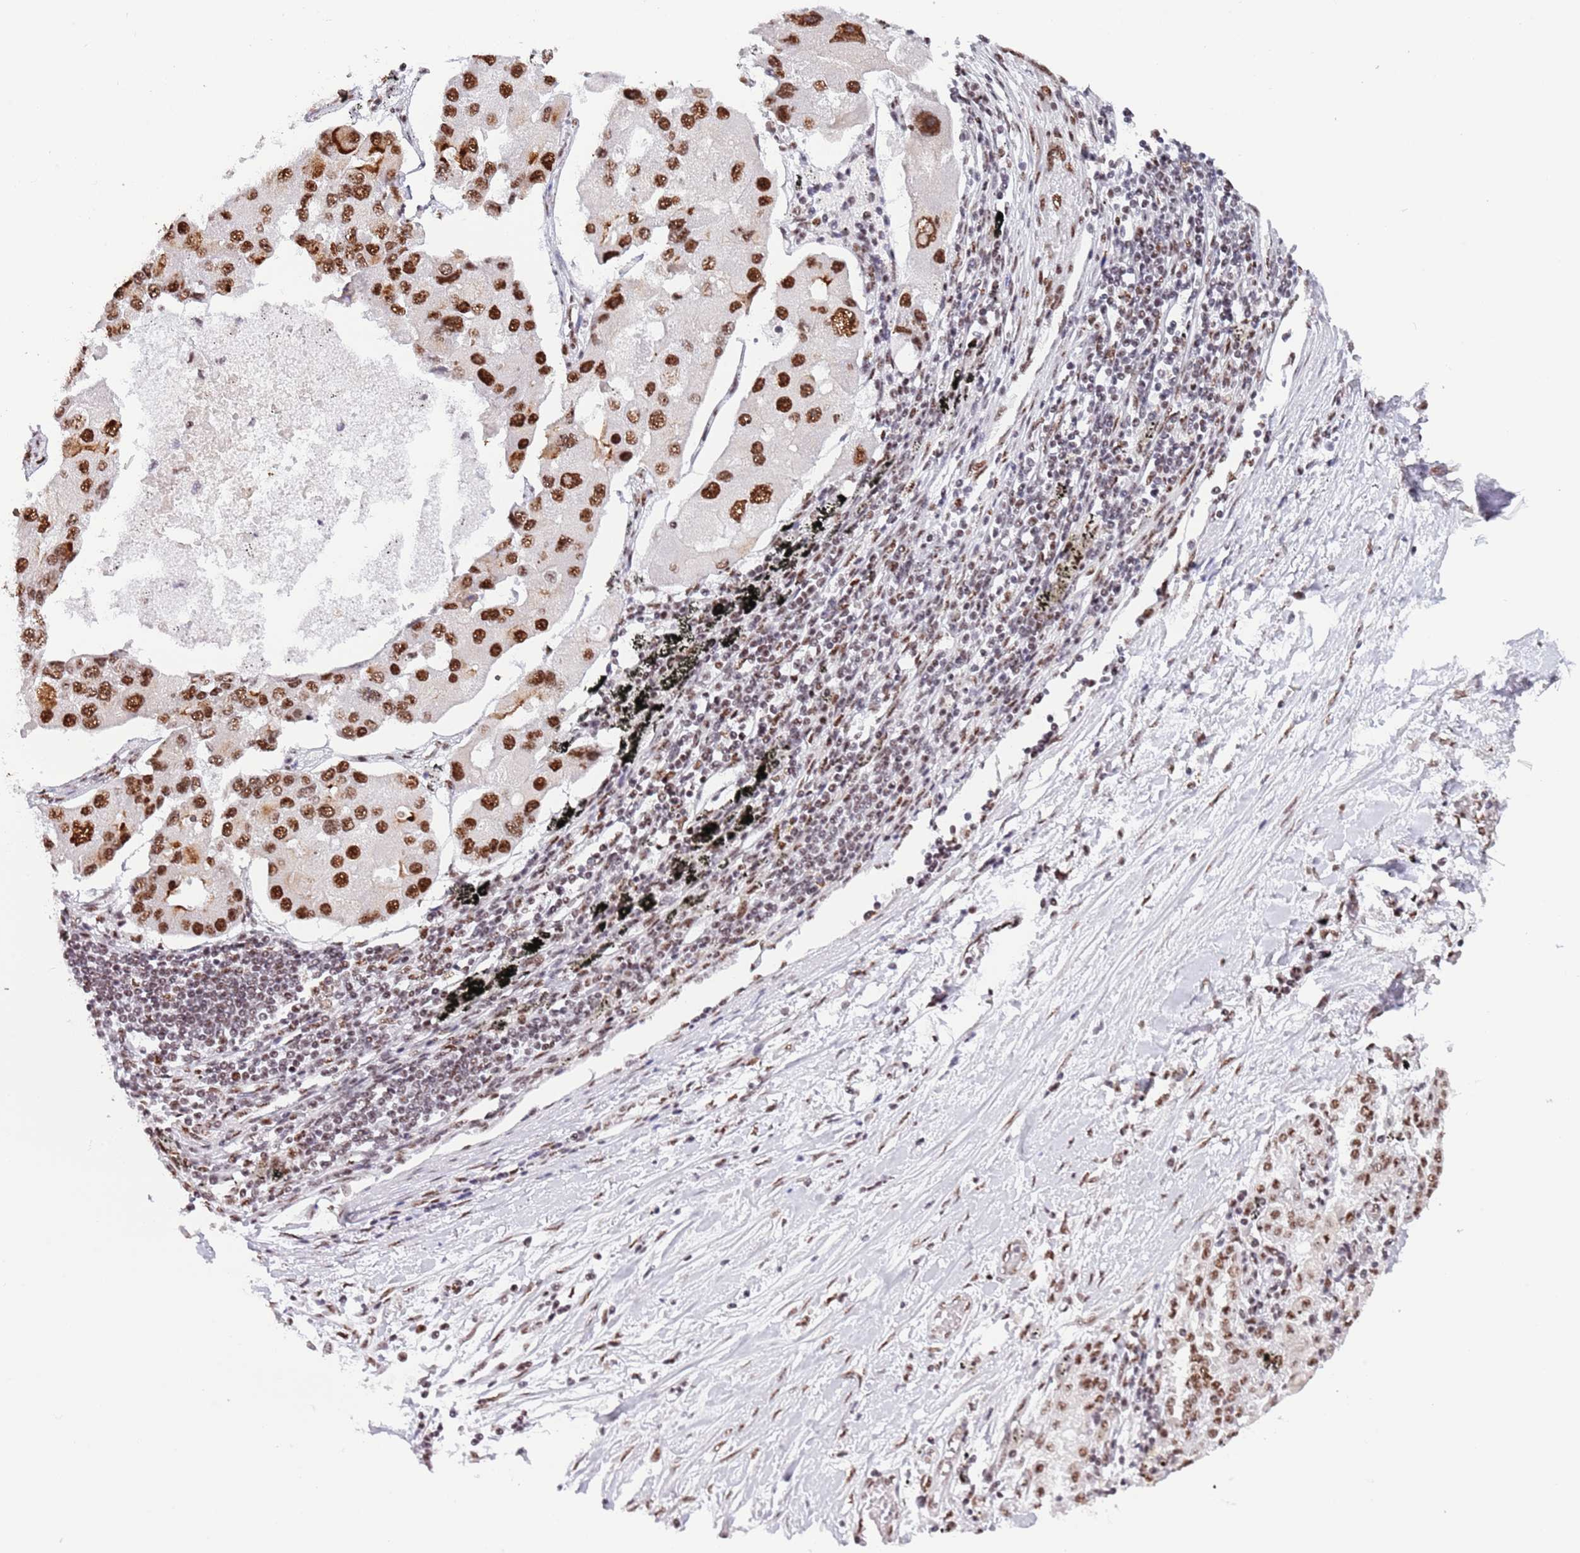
{"staining": {"intensity": "strong", "quantity": ">75%", "location": "nuclear"}, "tissue": "lung cancer", "cell_type": "Tumor cells", "image_type": "cancer", "snomed": [{"axis": "morphology", "description": "Adenocarcinoma, NOS"}, {"axis": "topography", "description": "Lung"}], "caption": "The immunohistochemical stain shows strong nuclear positivity in tumor cells of lung cancer tissue.", "gene": "SF3A2", "patient": {"sex": "female", "age": 54}}